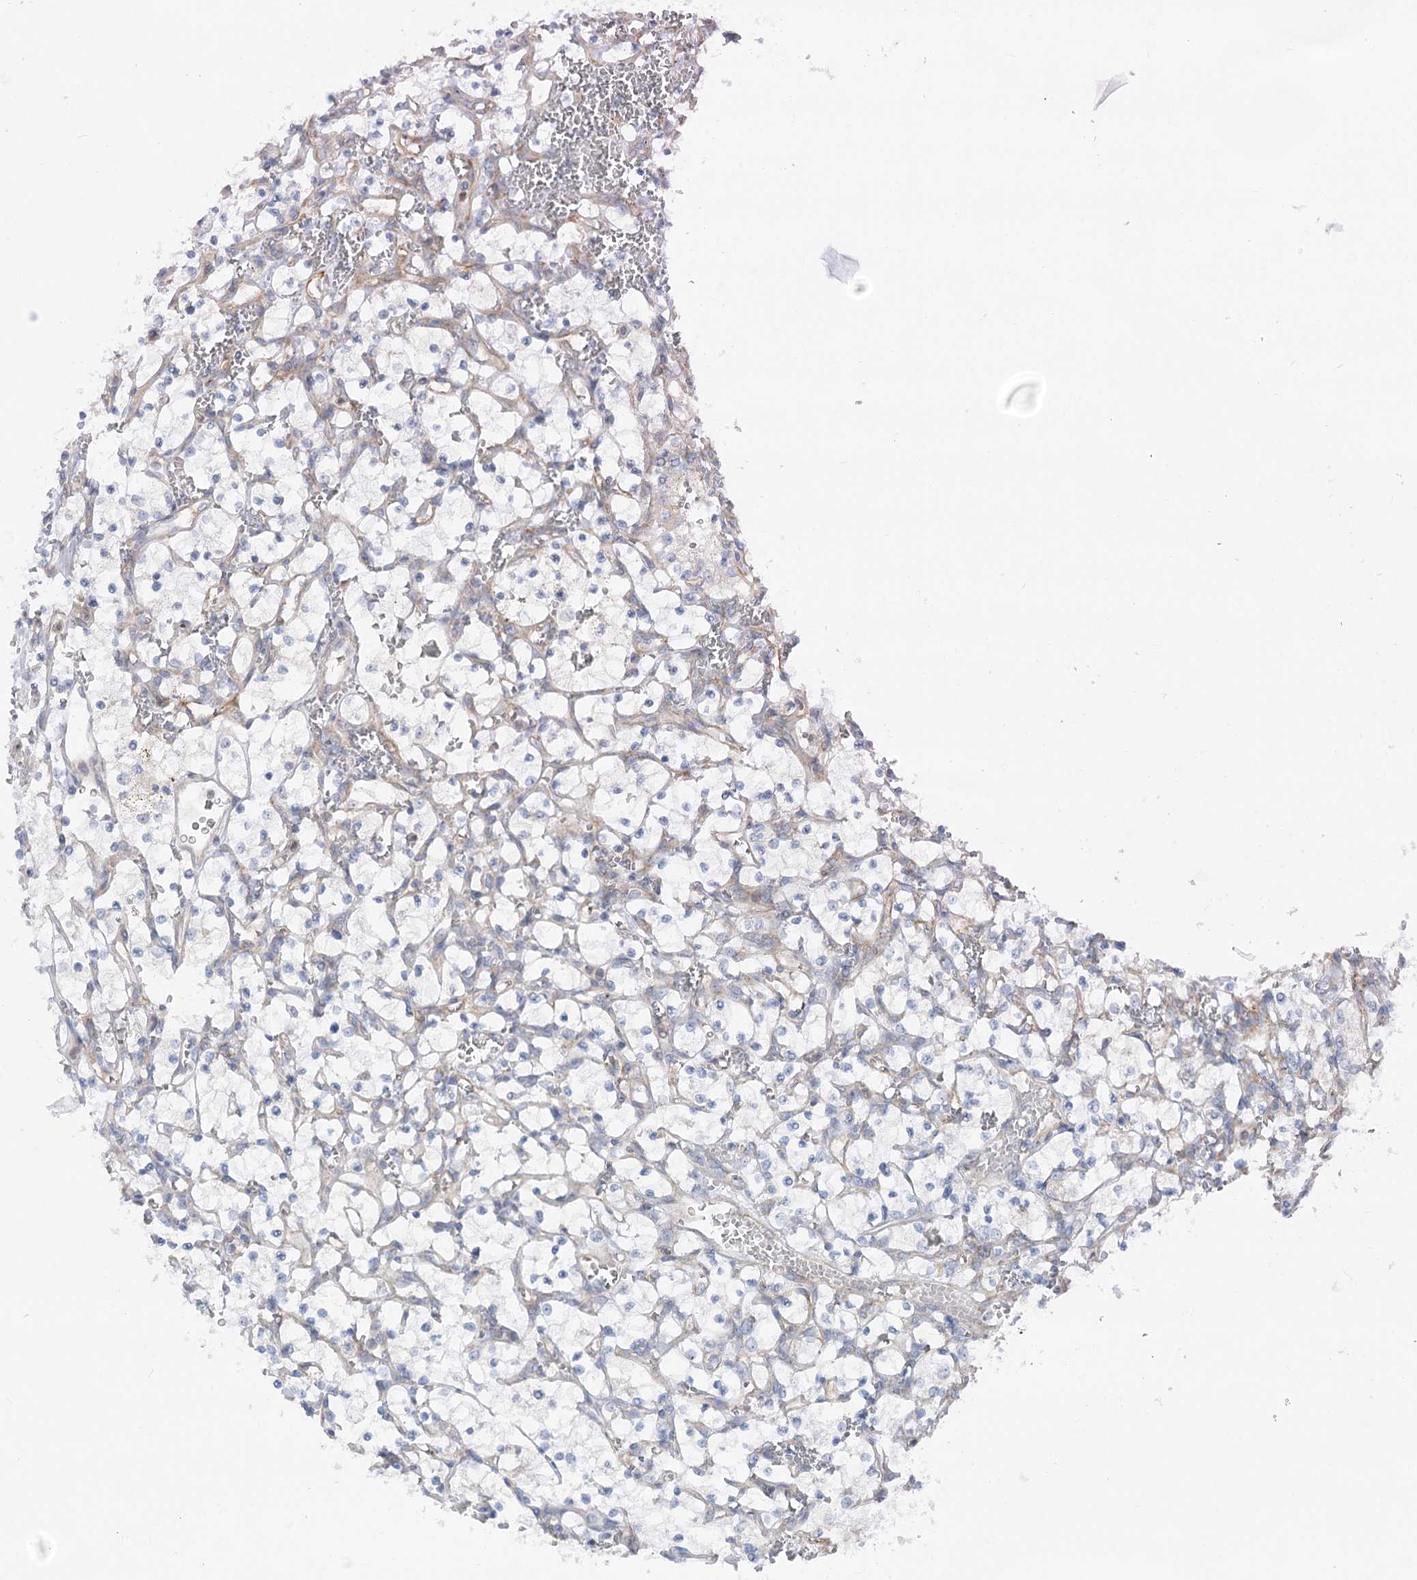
{"staining": {"intensity": "negative", "quantity": "none", "location": "none"}, "tissue": "renal cancer", "cell_type": "Tumor cells", "image_type": "cancer", "snomed": [{"axis": "morphology", "description": "Adenocarcinoma, NOS"}, {"axis": "topography", "description": "Kidney"}], "caption": "An immunohistochemistry (IHC) micrograph of renal cancer (adenocarcinoma) is shown. There is no staining in tumor cells of renal cancer (adenocarcinoma).", "gene": "SCN11A", "patient": {"sex": "female", "age": 69}}